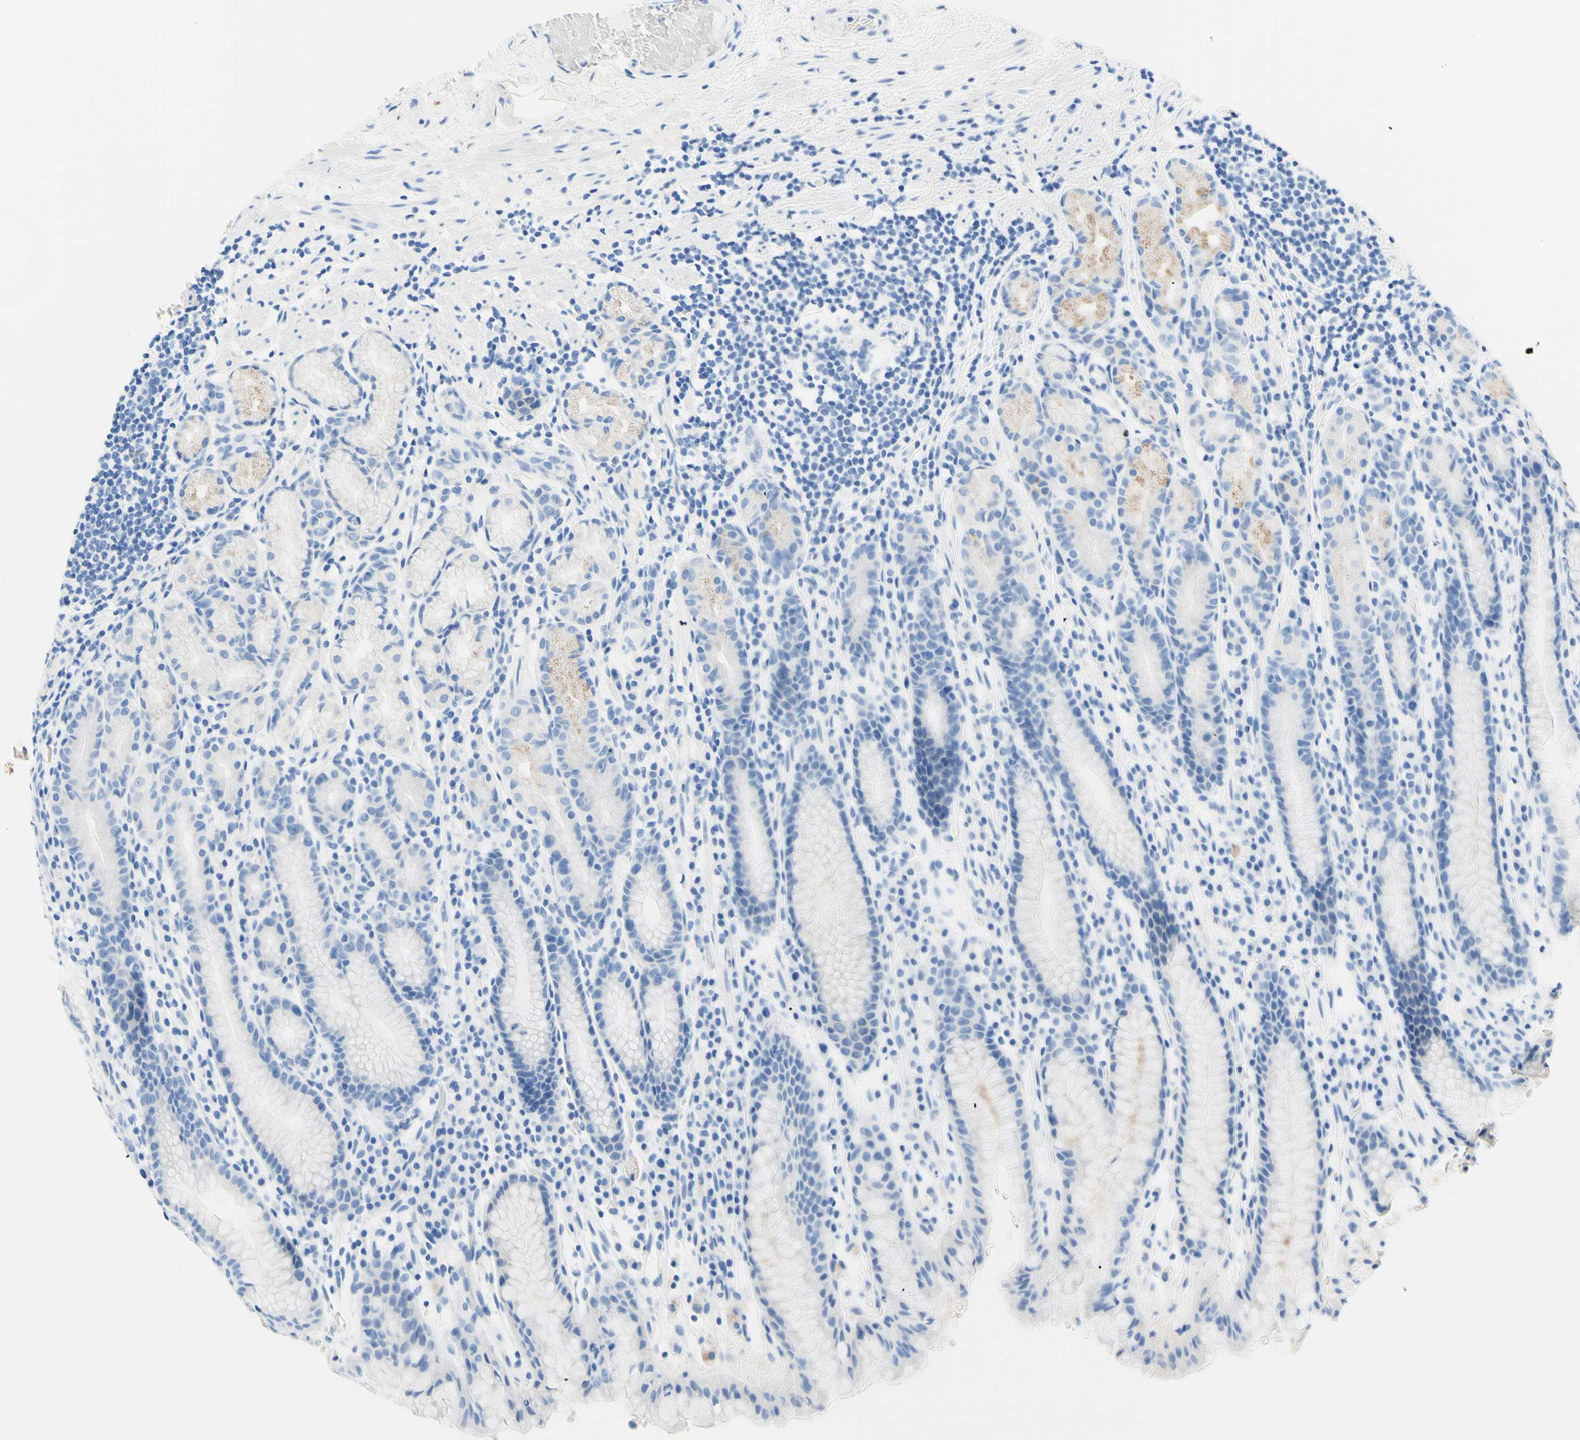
{"staining": {"intensity": "weak", "quantity": "<25%", "location": "cytoplasmic/membranous"}, "tissue": "stomach", "cell_type": "Glandular cells", "image_type": "normal", "snomed": [{"axis": "morphology", "description": "Normal tissue, NOS"}, {"axis": "topography", "description": "Stomach, lower"}], "caption": "Immunohistochemistry (IHC) histopathology image of benign stomach: stomach stained with DAB (3,3'-diaminobenzidine) displays no significant protein expression in glandular cells.", "gene": "MYH2", "patient": {"sex": "male", "age": 52}}